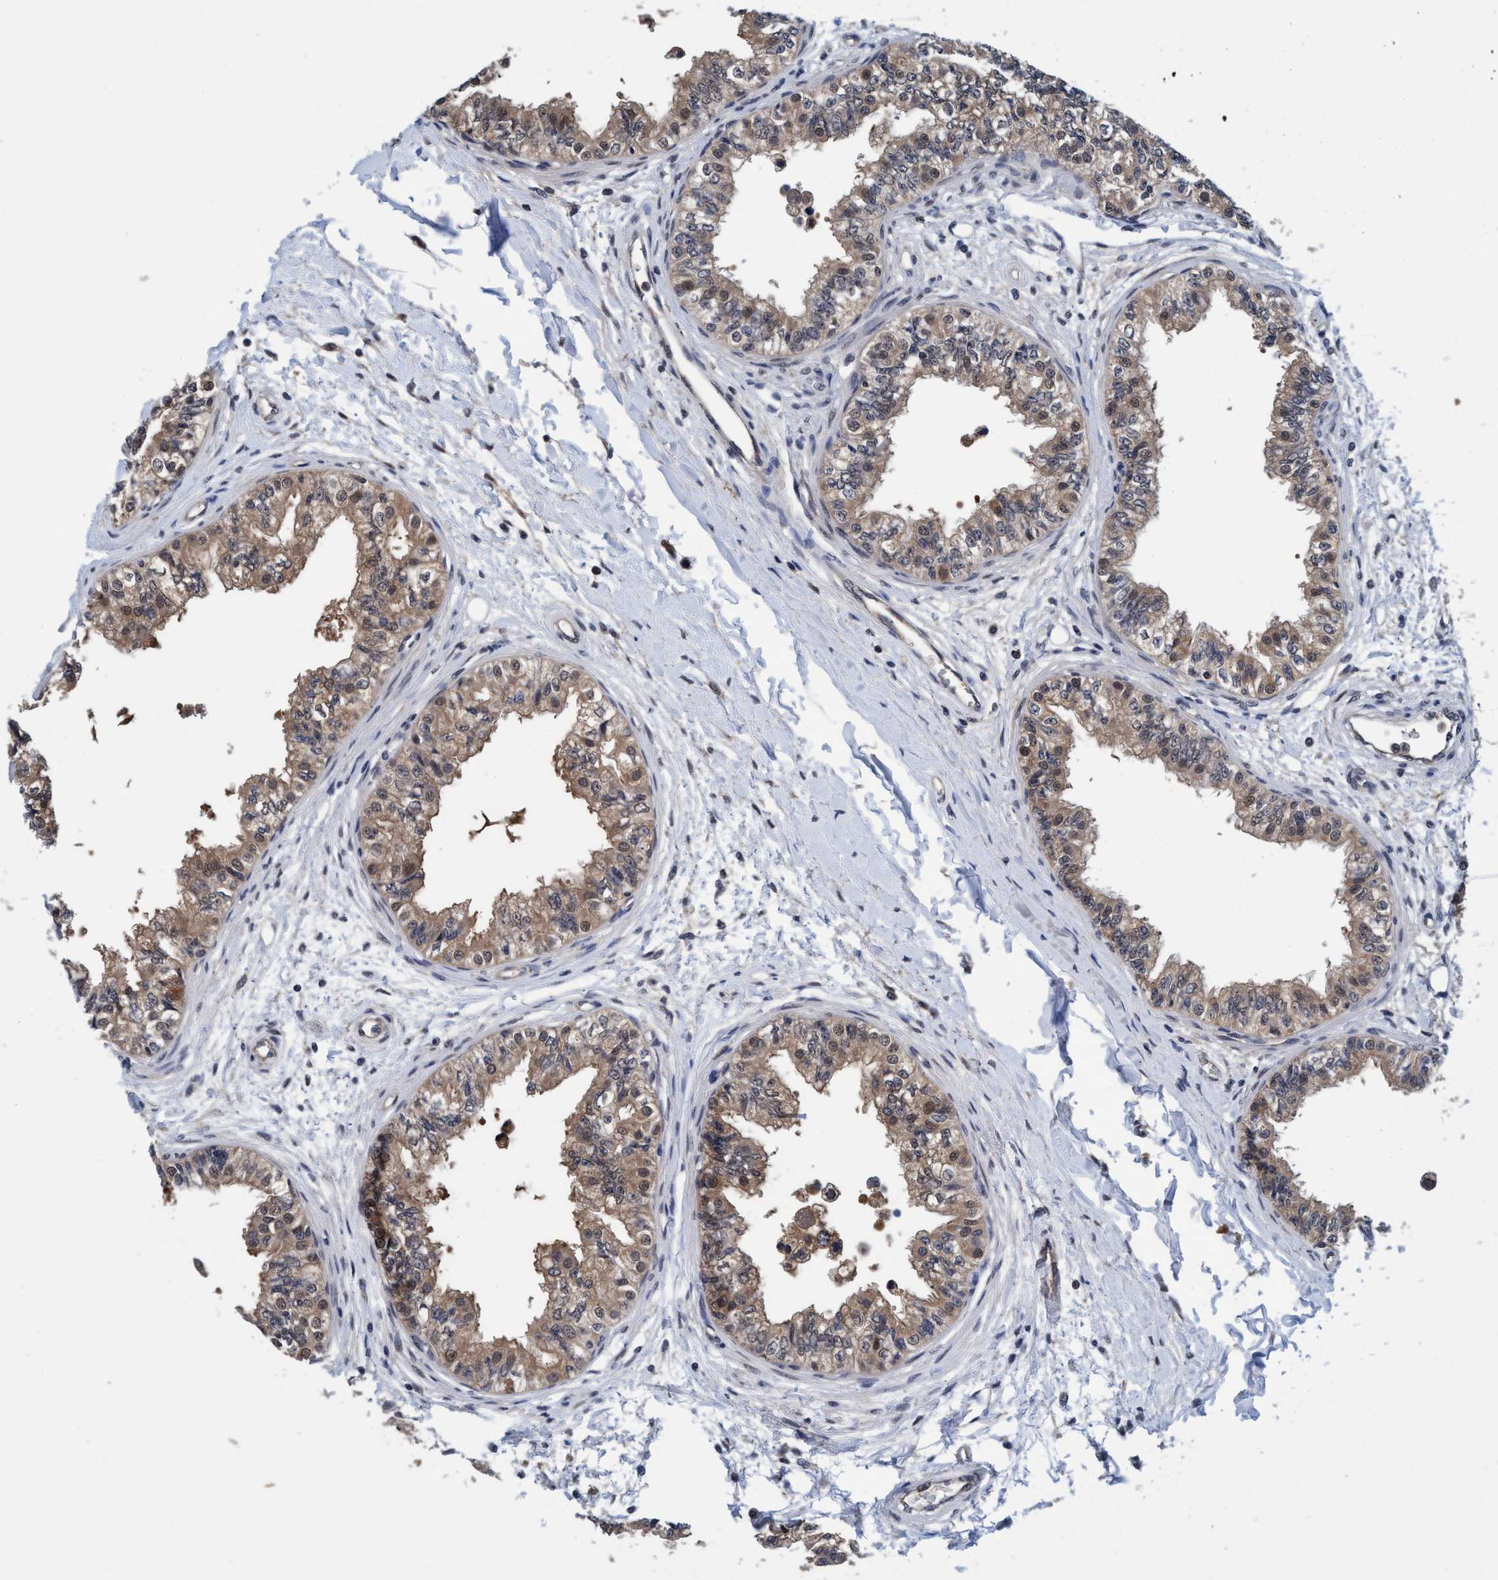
{"staining": {"intensity": "weak", "quantity": ">75%", "location": "cytoplasmic/membranous,nuclear"}, "tissue": "epididymis", "cell_type": "Glandular cells", "image_type": "normal", "snomed": [{"axis": "morphology", "description": "Normal tissue, NOS"}, {"axis": "morphology", "description": "Adenocarcinoma, metastatic, NOS"}, {"axis": "topography", "description": "Testis"}, {"axis": "topography", "description": "Epididymis"}], "caption": "Immunohistochemical staining of normal epididymis displays low levels of weak cytoplasmic/membranous,nuclear staining in approximately >75% of glandular cells.", "gene": "PSMD12", "patient": {"sex": "male", "age": 26}}